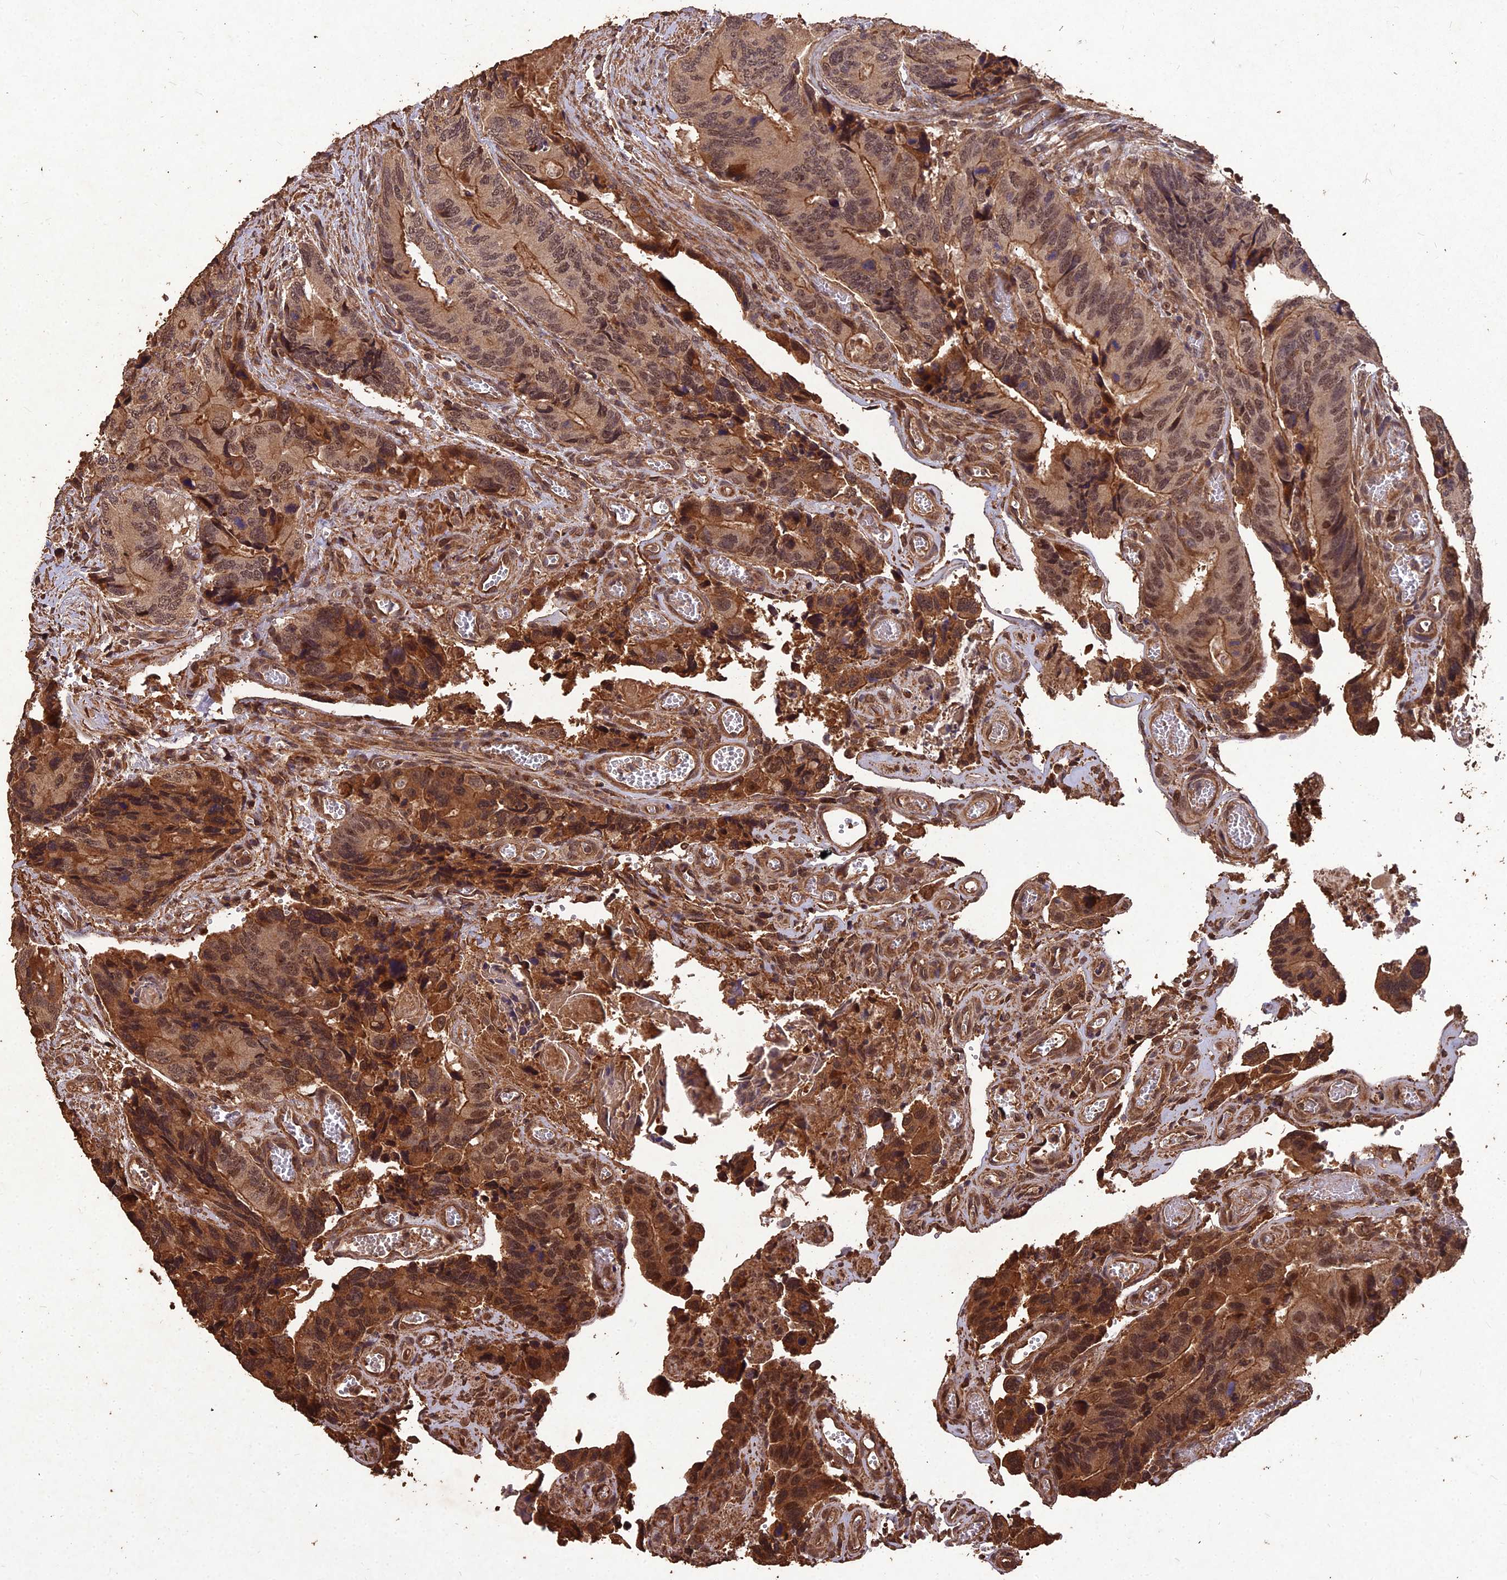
{"staining": {"intensity": "strong", "quantity": ">75%", "location": "cytoplasmic/membranous,nuclear"}, "tissue": "colorectal cancer", "cell_type": "Tumor cells", "image_type": "cancer", "snomed": [{"axis": "morphology", "description": "Adenocarcinoma, NOS"}, {"axis": "topography", "description": "Colon"}], "caption": "Immunohistochemical staining of human colorectal adenocarcinoma demonstrates strong cytoplasmic/membranous and nuclear protein expression in about >75% of tumor cells. Using DAB (3,3'-diaminobenzidine) (brown) and hematoxylin (blue) stains, captured at high magnification using brightfield microscopy.", "gene": "SYMPK", "patient": {"sex": "male", "age": 84}}